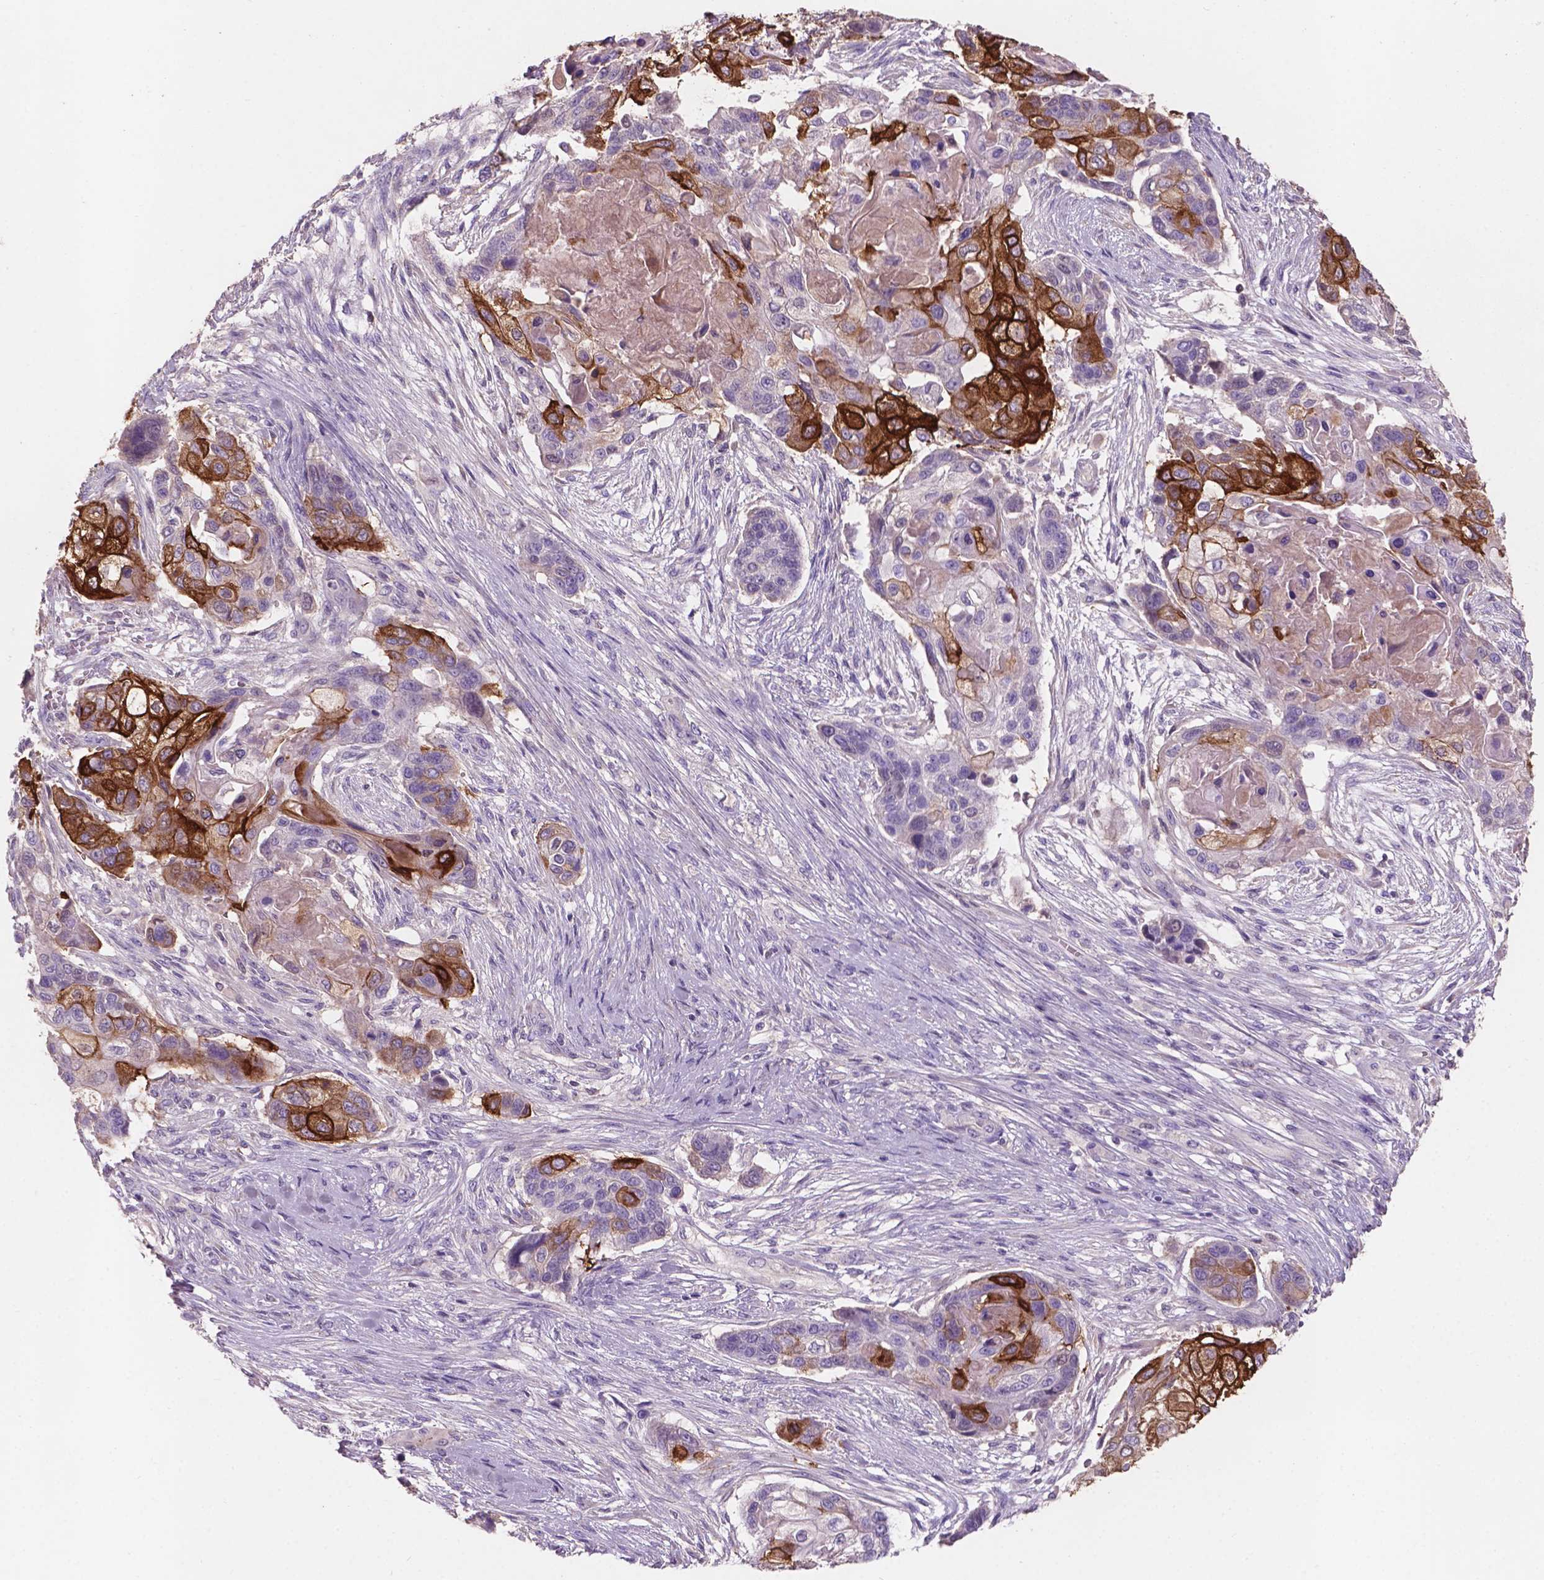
{"staining": {"intensity": "strong", "quantity": "25%-75%", "location": "cytoplasmic/membranous"}, "tissue": "lung cancer", "cell_type": "Tumor cells", "image_type": "cancer", "snomed": [{"axis": "morphology", "description": "Squamous cell carcinoma, NOS"}, {"axis": "topography", "description": "Lung"}], "caption": "A brown stain shows strong cytoplasmic/membranous staining of a protein in lung cancer tumor cells.", "gene": "SBSN", "patient": {"sex": "male", "age": 69}}